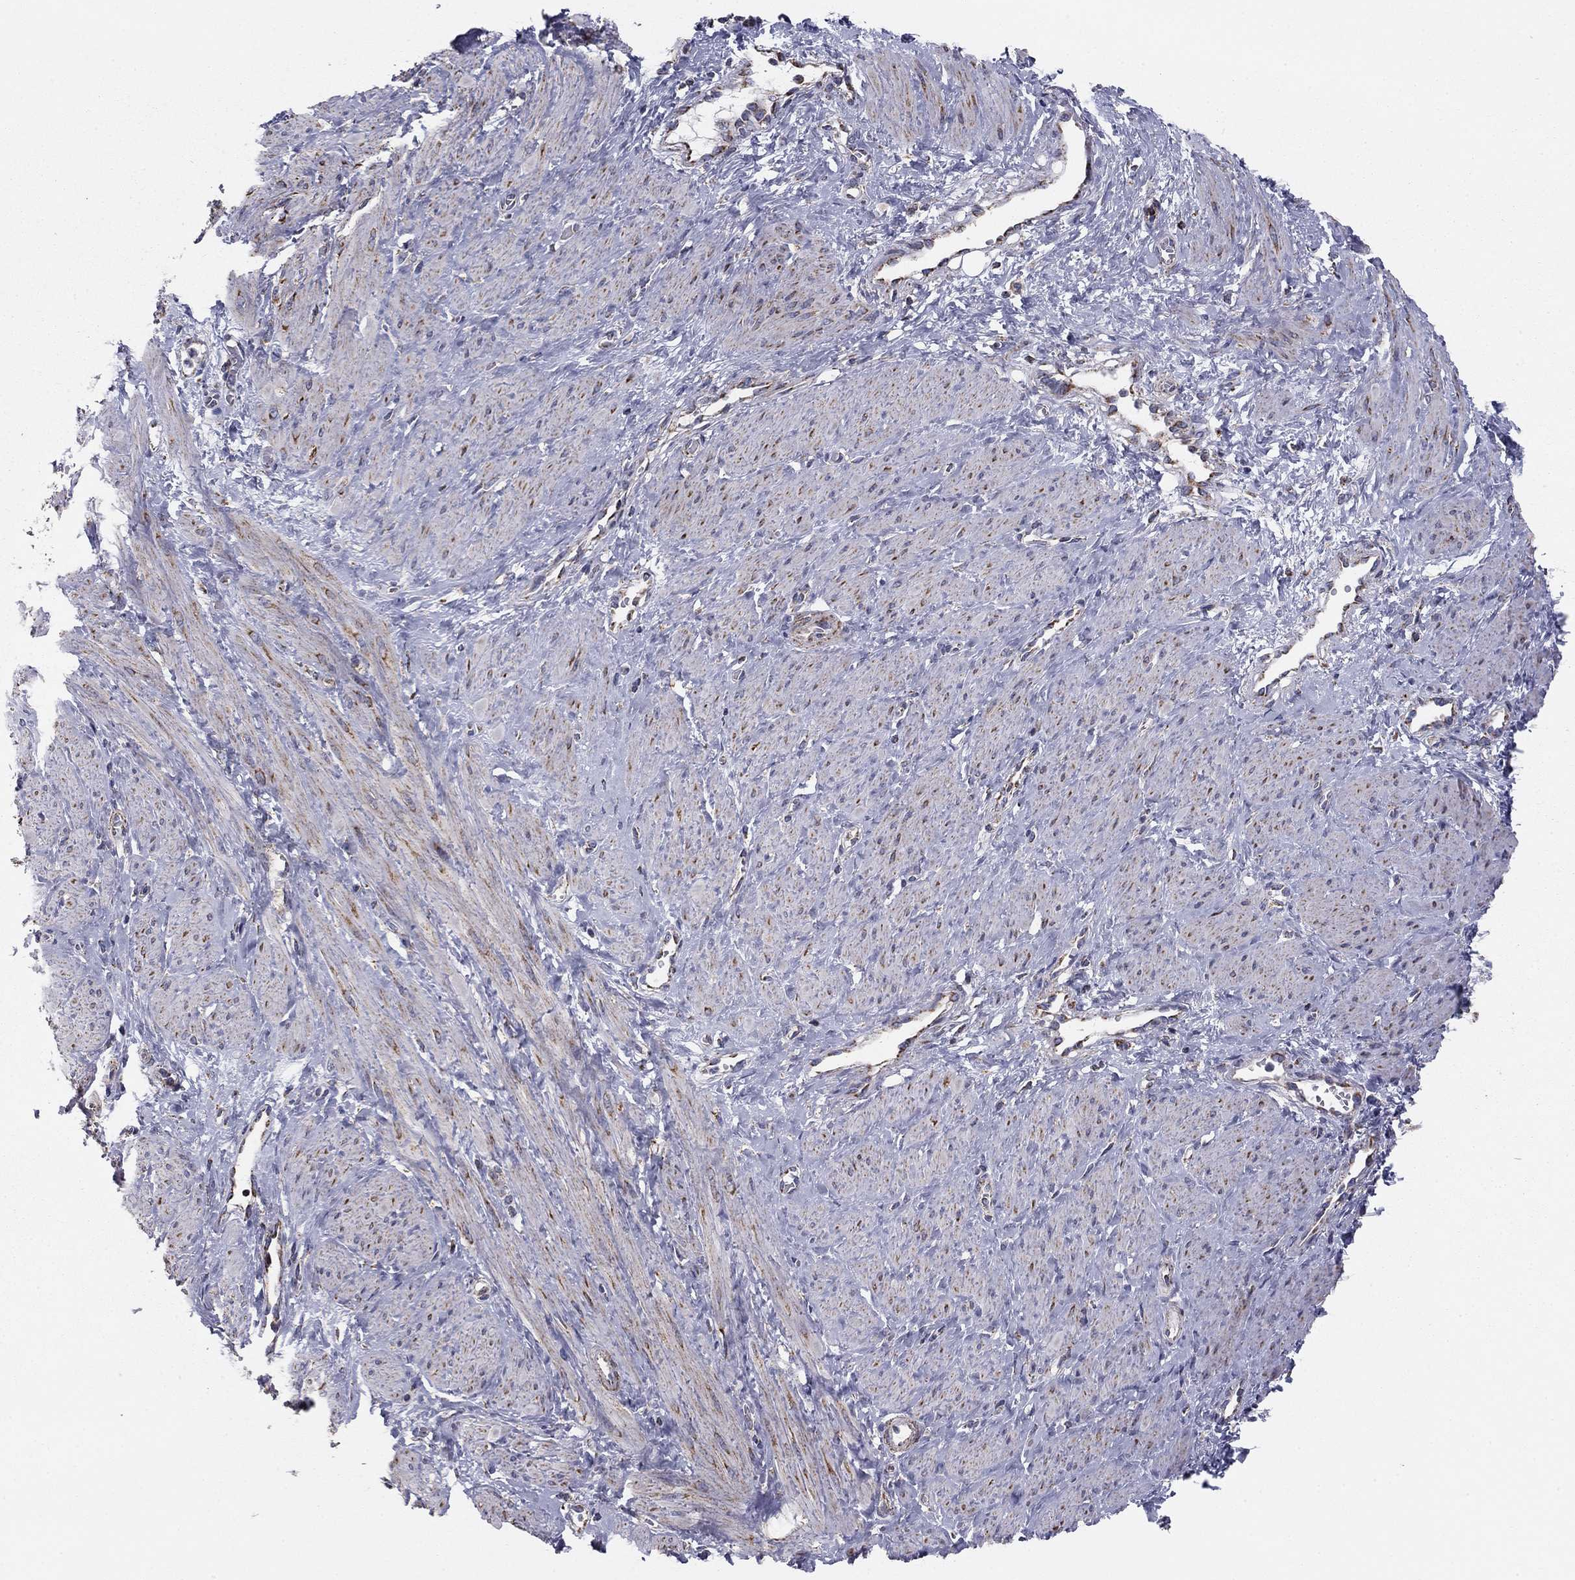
{"staining": {"intensity": "moderate", "quantity": "<25%", "location": "cytoplasmic/membranous"}, "tissue": "smooth muscle", "cell_type": "Smooth muscle cells", "image_type": "normal", "snomed": [{"axis": "morphology", "description": "Normal tissue, NOS"}, {"axis": "topography", "description": "Smooth muscle"}, {"axis": "topography", "description": "Uterus"}], "caption": "Smooth muscle stained with immunohistochemistry (IHC) demonstrates moderate cytoplasmic/membranous positivity in approximately <25% of smooth muscle cells. (Stains: DAB (3,3'-diaminobenzidine) in brown, nuclei in blue, Microscopy: brightfield microscopy at high magnification).", "gene": "NDUFV1", "patient": {"sex": "female", "age": 39}}